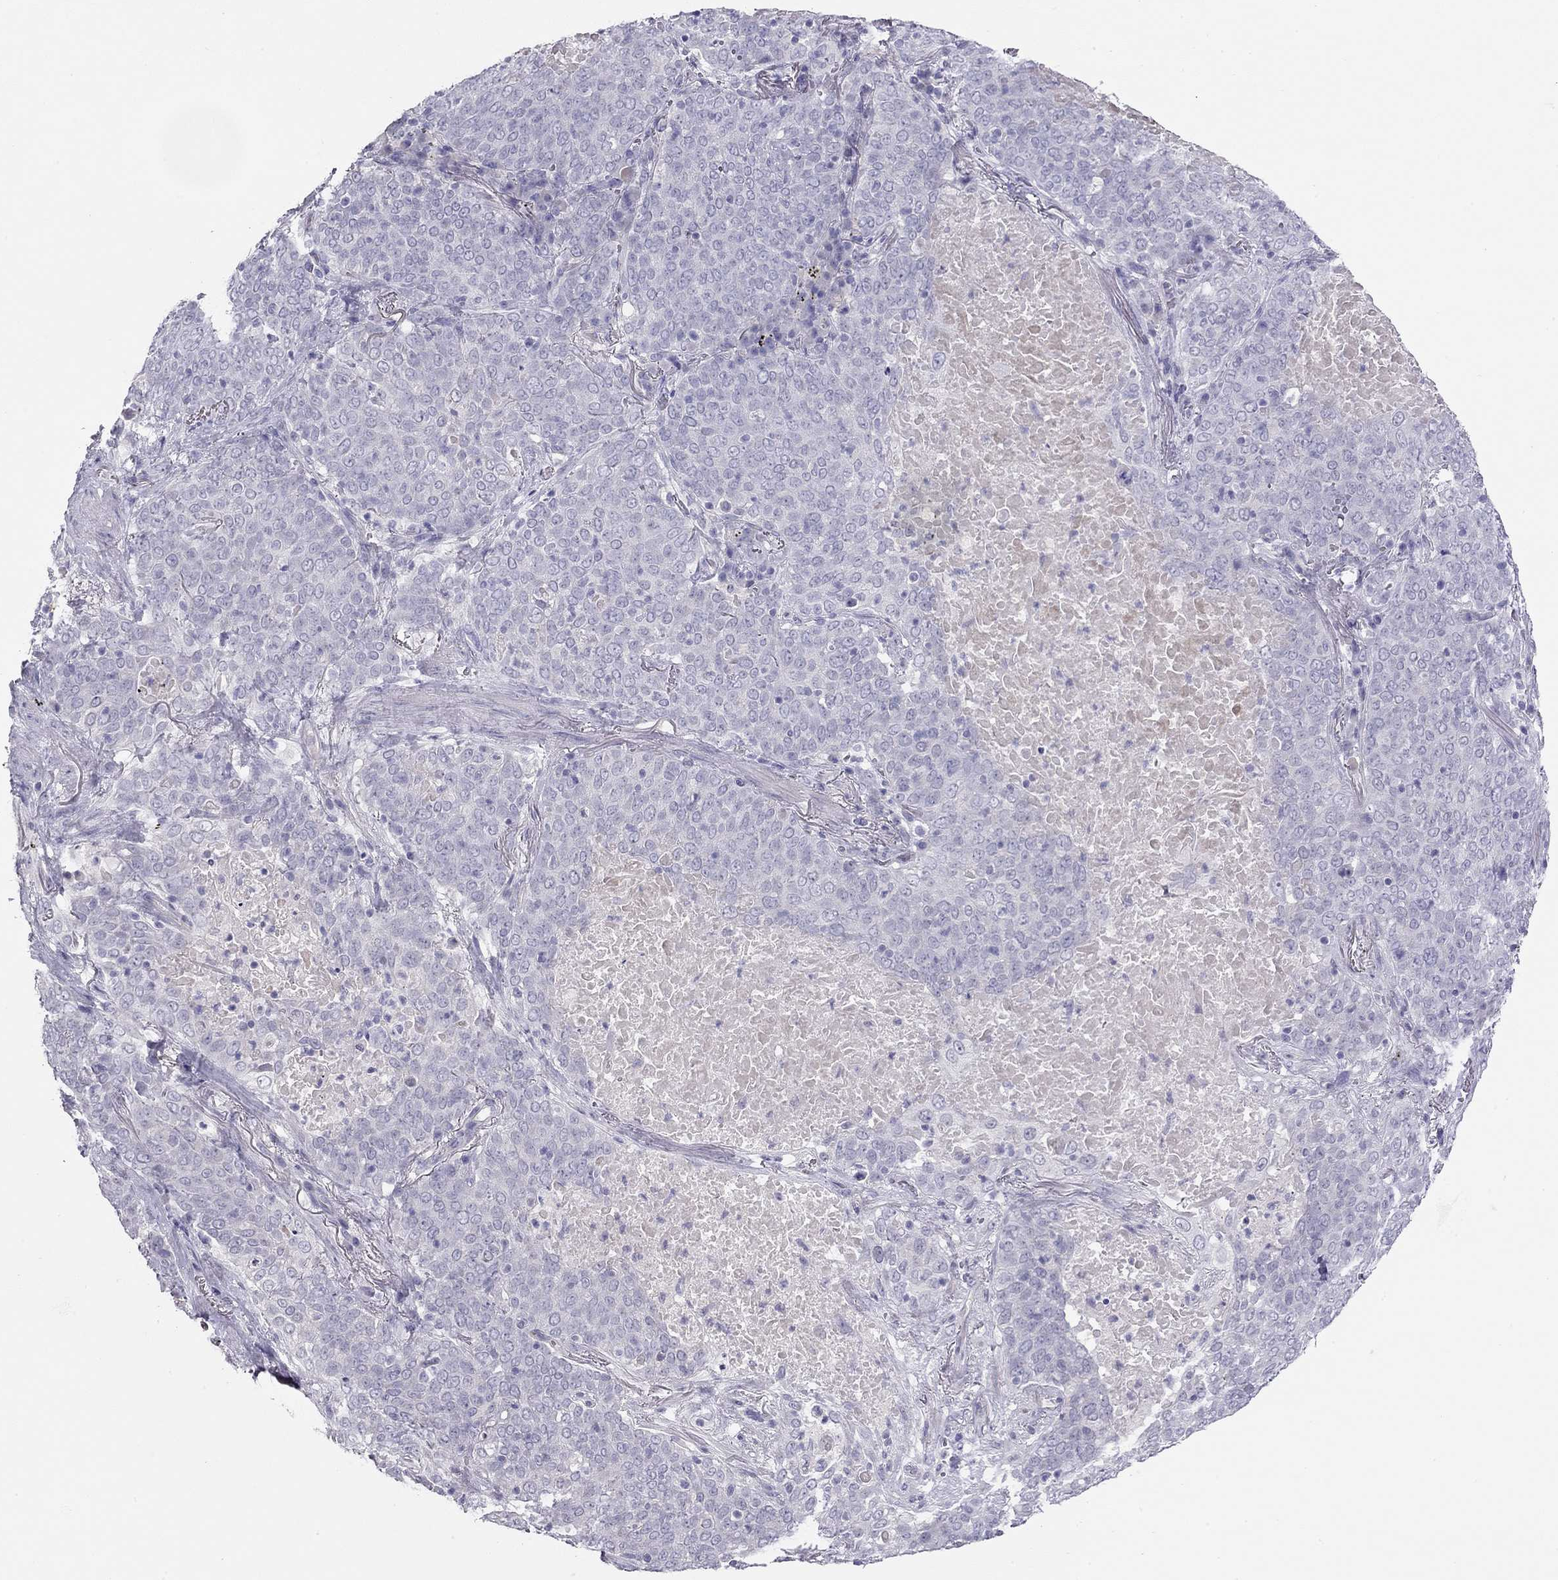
{"staining": {"intensity": "negative", "quantity": "none", "location": "none"}, "tissue": "lung cancer", "cell_type": "Tumor cells", "image_type": "cancer", "snomed": [{"axis": "morphology", "description": "Squamous cell carcinoma, NOS"}, {"axis": "topography", "description": "Lung"}], "caption": "An immunohistochemistry (IHC) micrograph of lung cancer is shown. There is no staining in tumor cells of lung cancer. (DAB (3,3'-diaminobenzidine) immunohistochemistry (IHC) visualized using brightfield microscopy, high magnification).", "gene": "KCNV2", "patient": {"sex": "male", "age": 82}}